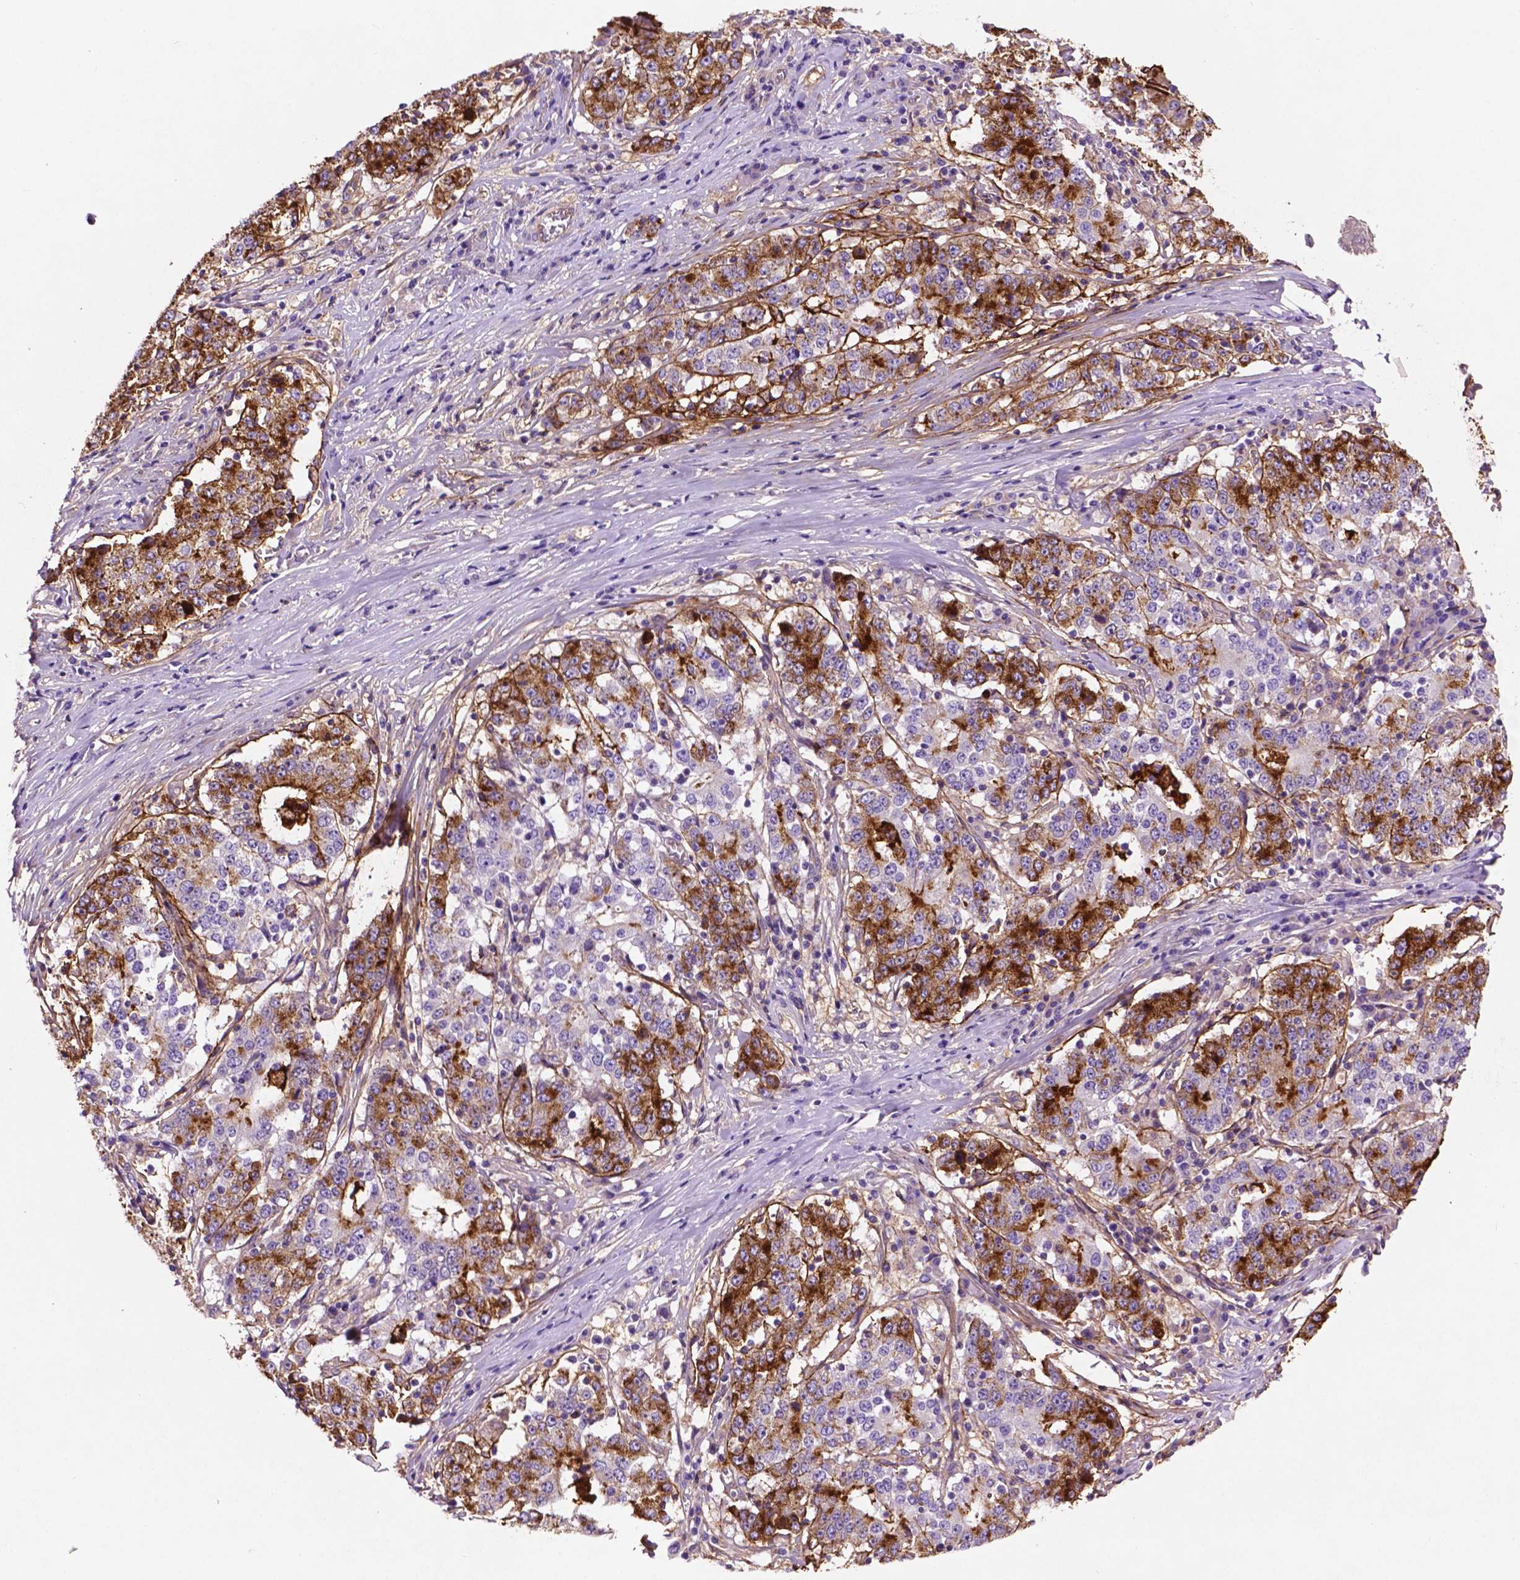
{"staining": {"intensity": "strong", "quantity": "25%-75%", "location": "cytoplasmic/membranous"}, "tissue": "stomach cancer", "cell_type": "Tumor cells", "image_type": "cancer", "snomed": [{"axis": "morphology", "description": "Adenocarcinoma, NOS"}, {"axis": "topography", "description": "Stomach"}], "caption": "Stomach cancer (adenocarcinoma) stained for a protein (brown) shows strong cytoplasmic/membranous positive positivity in approximately 25%-75% of tumor cells.", "gene": "GDPD5", "patient": {"sex": "male", "age": 59}}